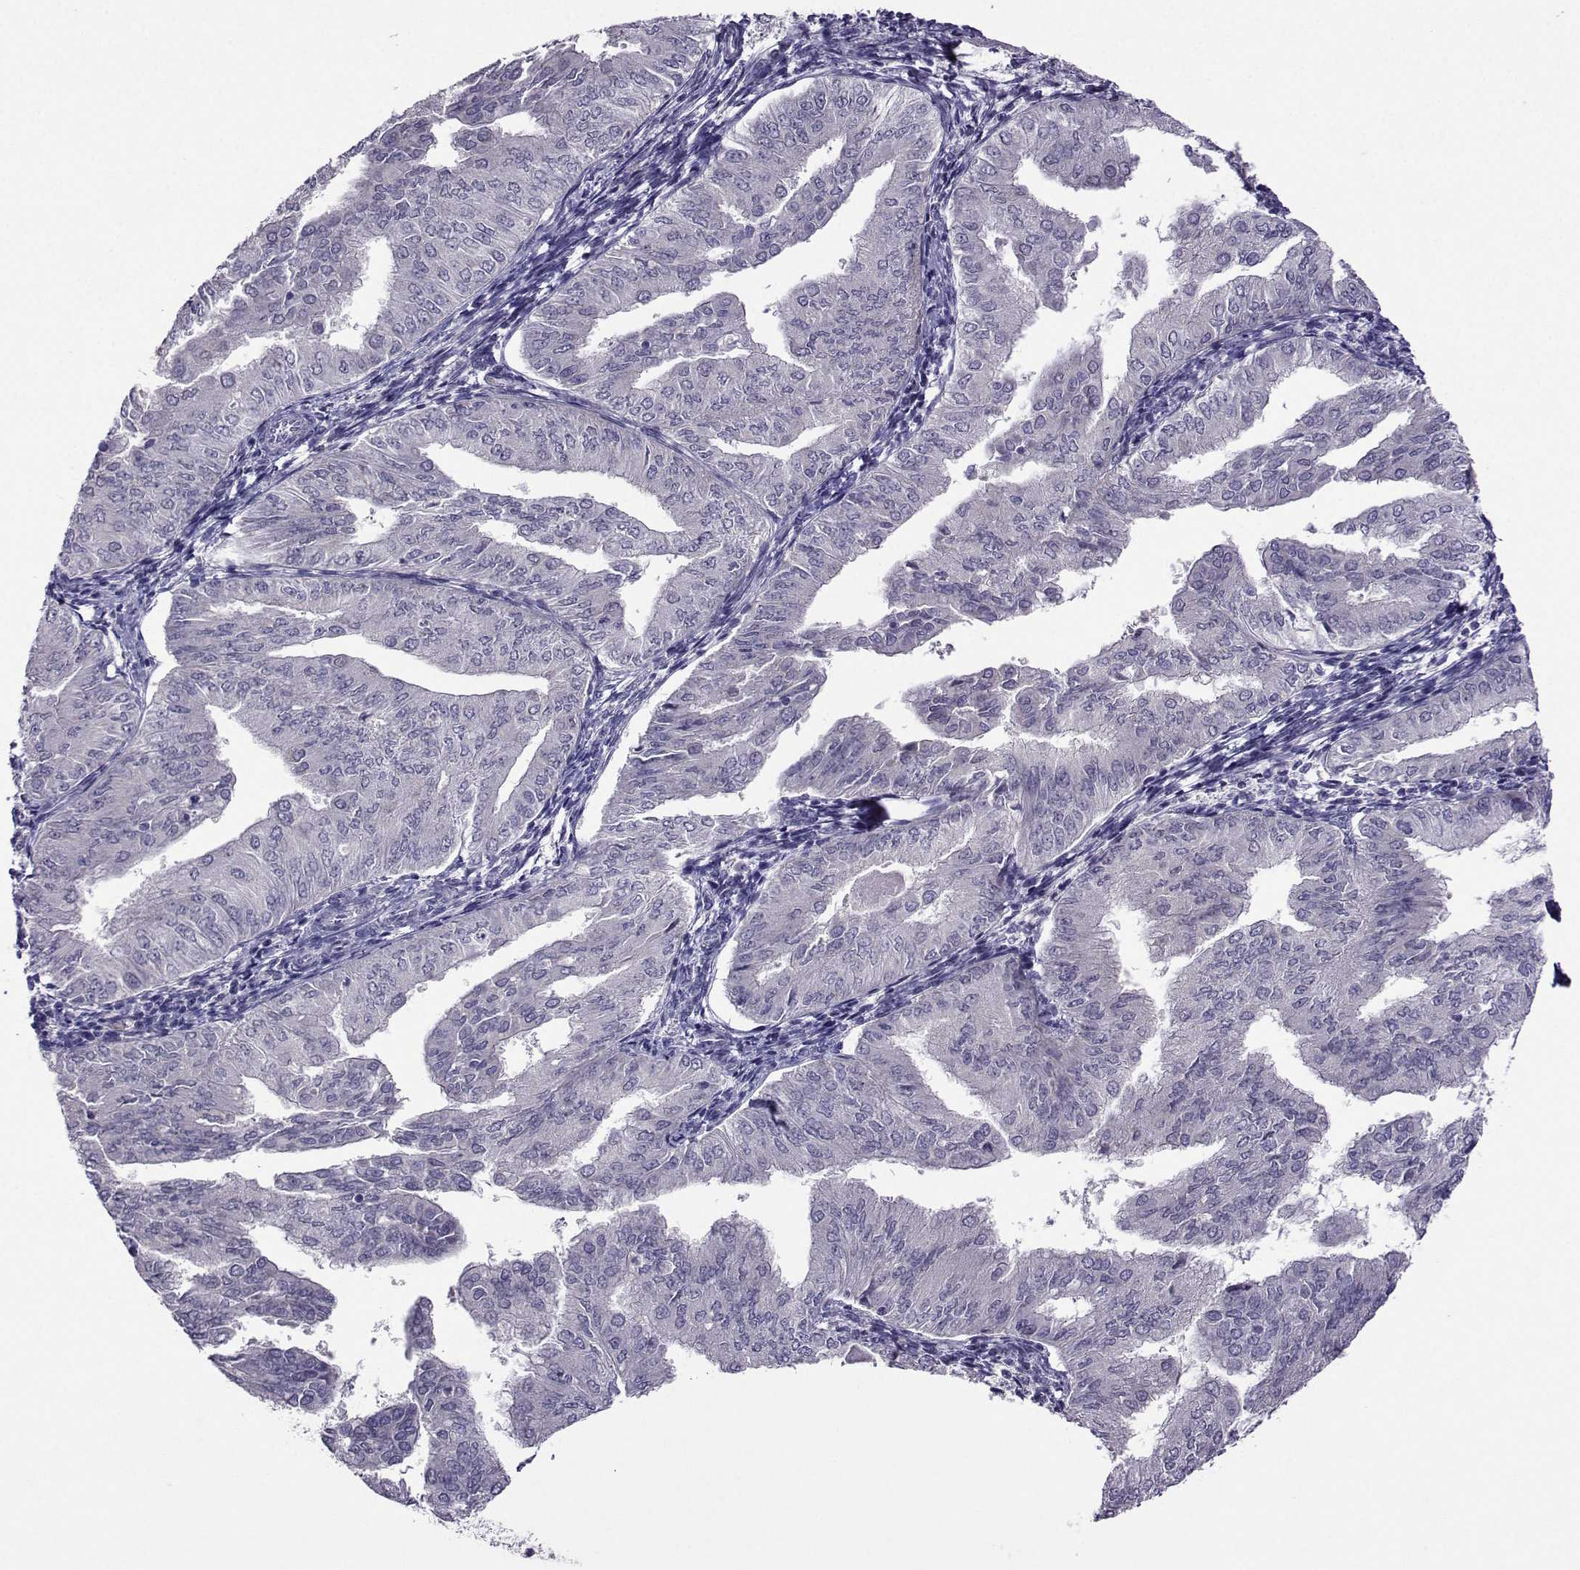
{"staining": {"intensity": "negative", "quantity": "none", "location": "none"}, "tissue": "endometrial cancer", "cell_type": "Tumor cells", "image_type": "cancer", "snomed": [{"axis": "morphology", "description": "Adenocarcinoma, NOS"}, {"axis": "topography", "description": "Endometrium"}], "caption": "Immunohistochemical staining of adenocarcinoma (endometrial) displays no significant positivity in tumor cells. (Stains: DAB (3,3'-diaminobenzidine) immunohistochemistry (IHC) with hematoxylin counter stain, Microscopy: brightfield microscopy at high magnification).", "gene": "DDX20", "patient": {"sex": "female", "age": 53}}